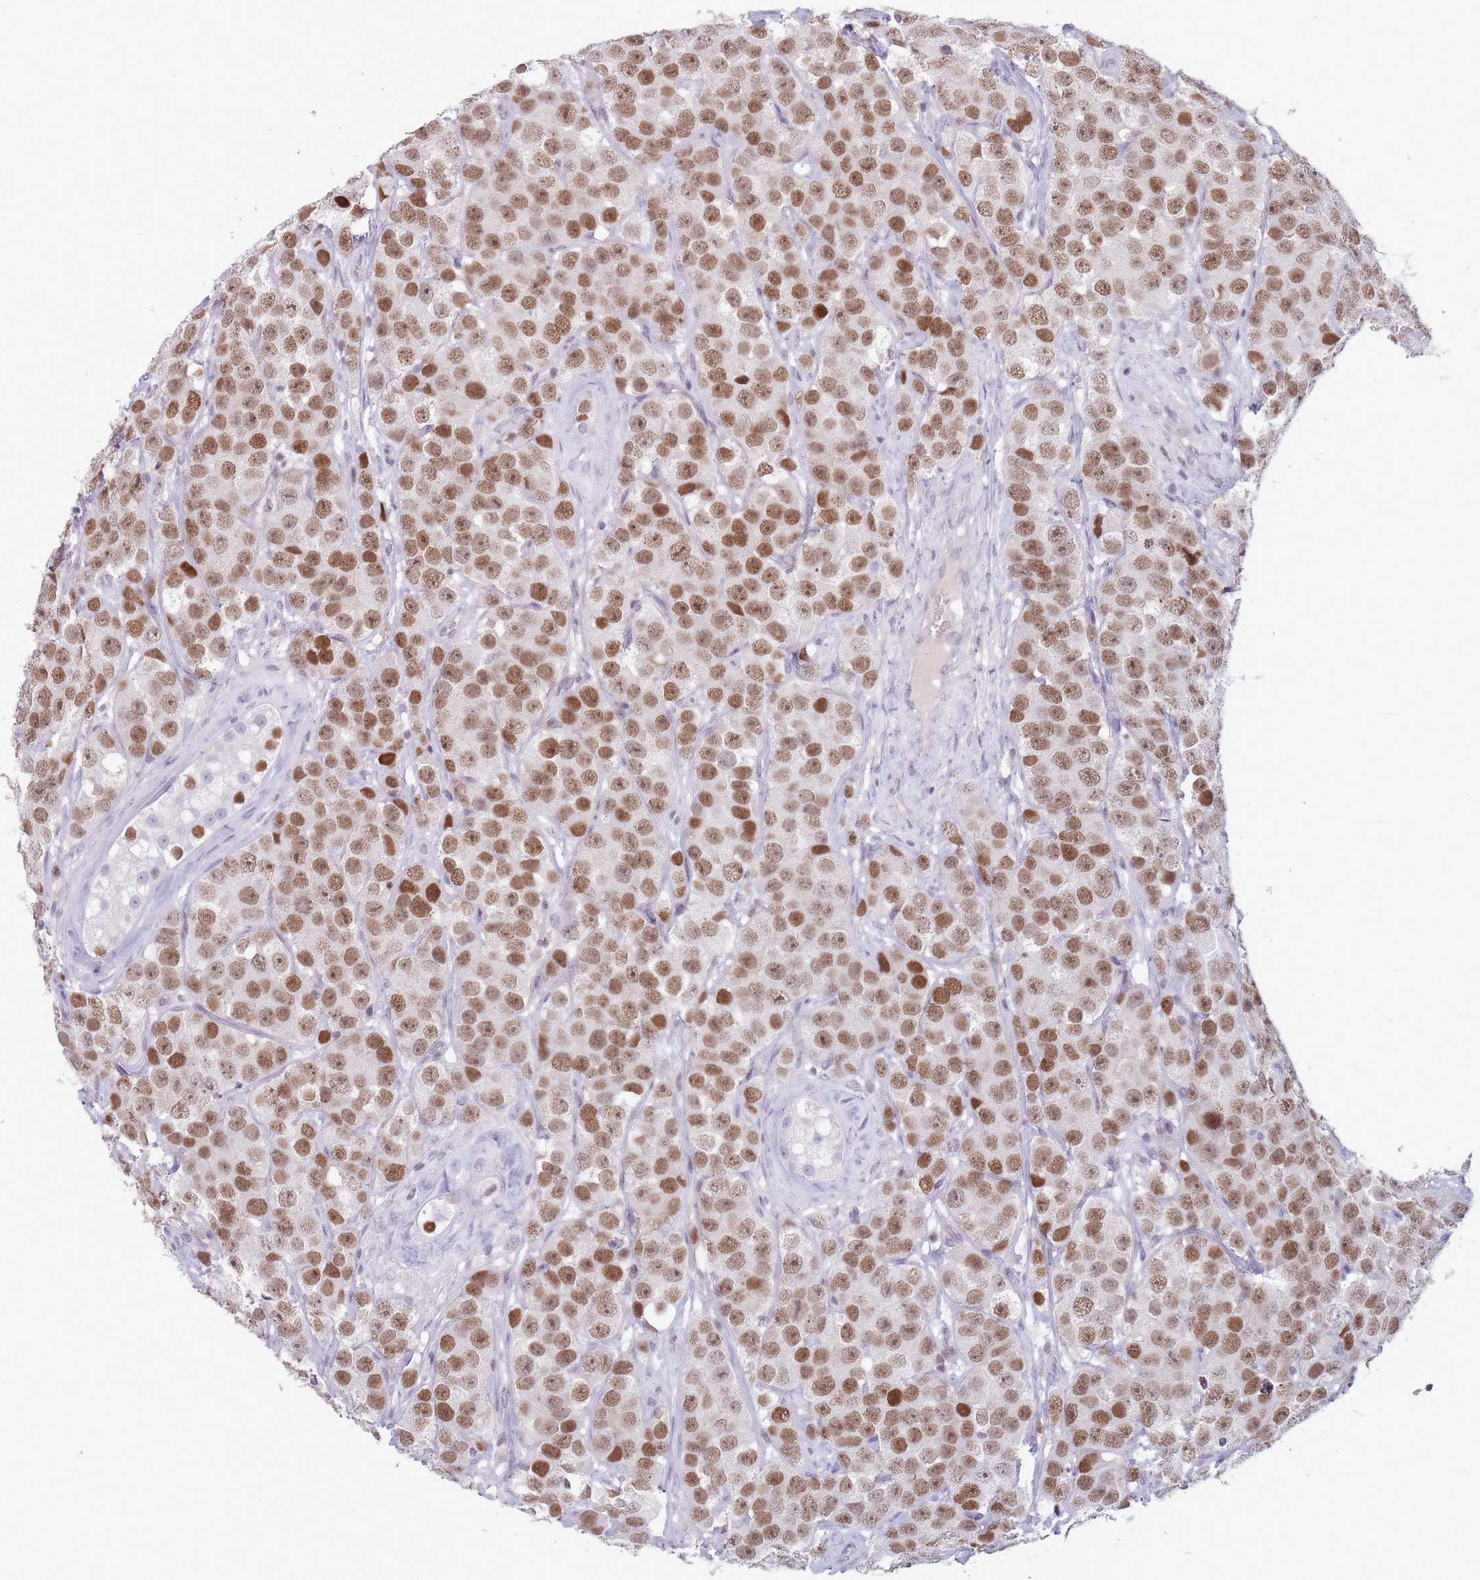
{"staining": {"intensity": "moderate", "quantity": ">75%", "location": "nuclear"}, "tissue": "testis cancer", "cell_type": "Tumor cells", "image_type": "cancer", "snomed": [{"axis": "morphology", "description": "Seminoma, NOS"}, {"axis": "topography", "description": "Testis"}], "caption": "High-magnification brightfield microscopy of seminoma (testis) stained with DAB (brown) and counterstained with hematoxylin (blue). tumor cells exhibit moderate nuclear positivity is present in approximately>75% of cells.", "gene": "ARID3B", "patient": {"sex": "male", "age": 28}}